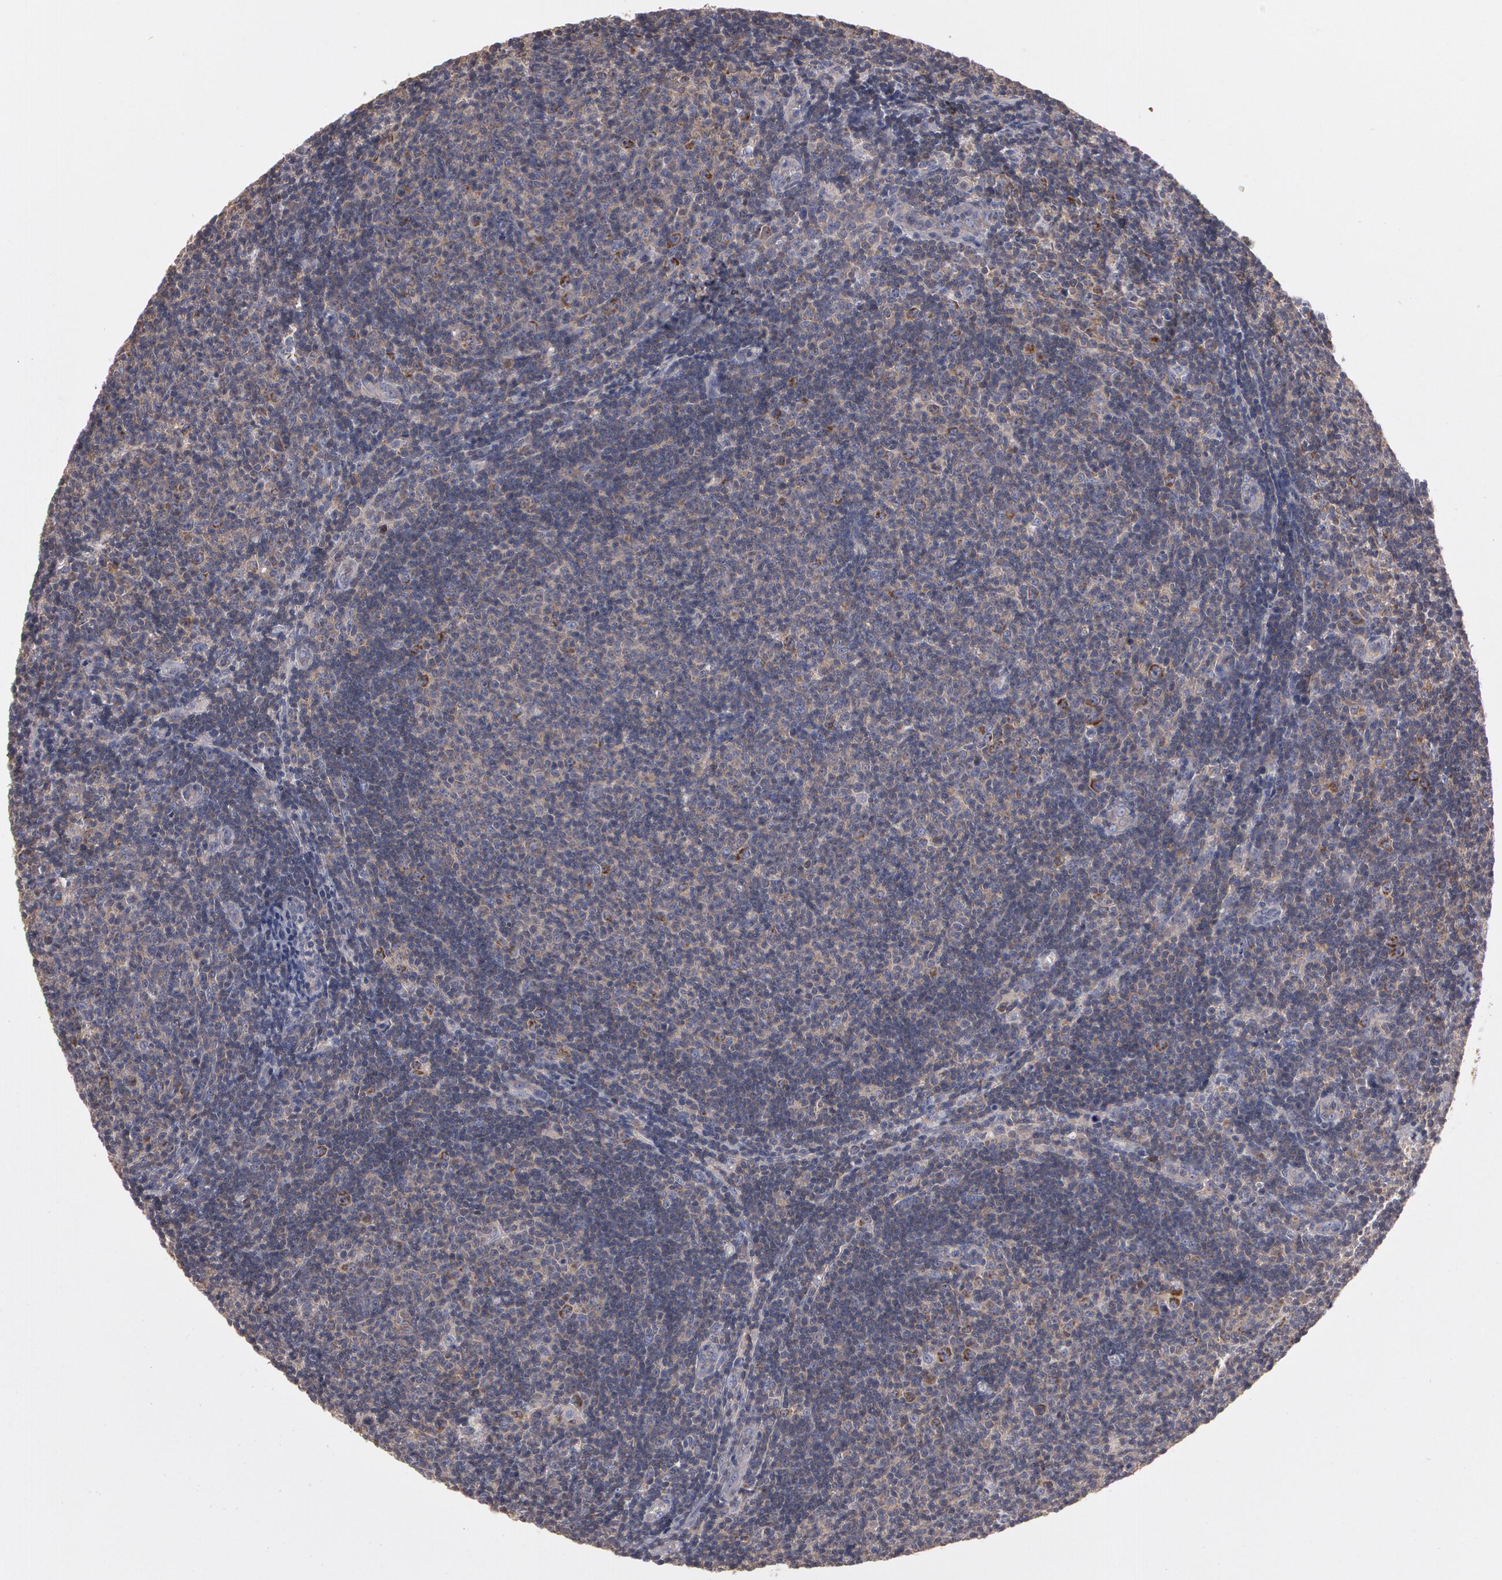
{"staining": {"intensity": "moderate", "quantity": ">75%", "location": "cytoplasmic/membranous"}, "tissue": "lymphoma", "cell_type": "Tumor cells", "image_type": "cancer", "snomed": [{"axis": "morphology", "description": "Malignant lymphoma, non-Hodgkin's type, Low grade"}, {"axis": "topography", "description": "Lymph node"}], "caption": "This micrograph shows IHC staining of human lymphoma, with medium moderate cytoplasmic/membranous staining in approximately >75% of tumor cells.", "gene": "NEK9", "patient": {"sex": "male", "age": 49}}